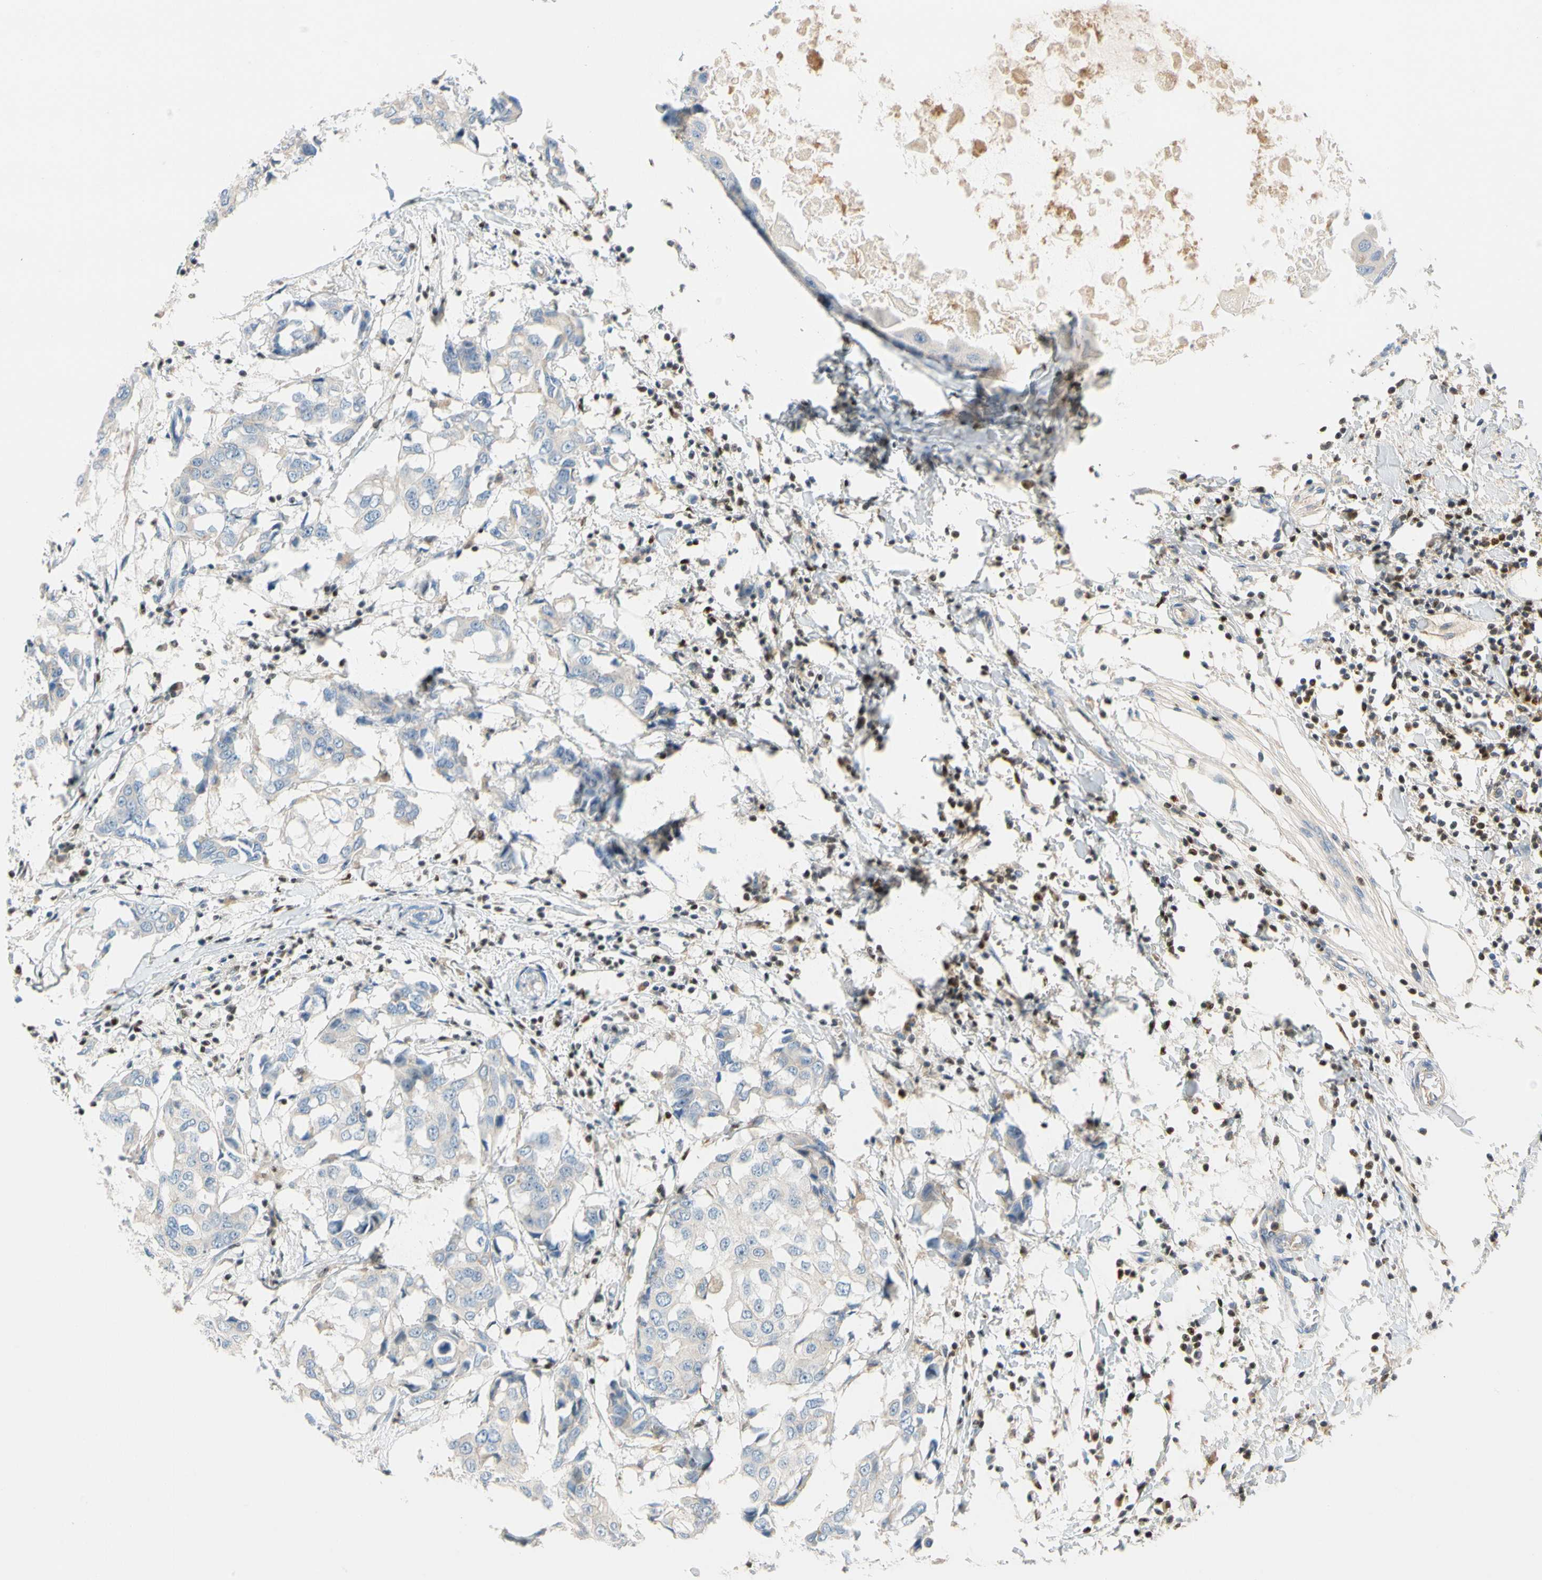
{"staining": {"intensity": "negative", "quantity": "none", "location": "none"}, "tissue": "breast cancer", "cell_type": "Tumor cells", "image_type": "cancer", "snomed": [{"axis": "morphology", "description": "Duct carcinoma"}, {"axis": "topography", "description": "Breast"}], "caption": "IHC of human invasive ductal carcinoma (breast) displays no positivity in tumor cells. (DAB immunohistochemistry (IHC) with hematoxylin counter stain).", "gene": "SP140", "patient": {"sex": "female", "age": 27}}